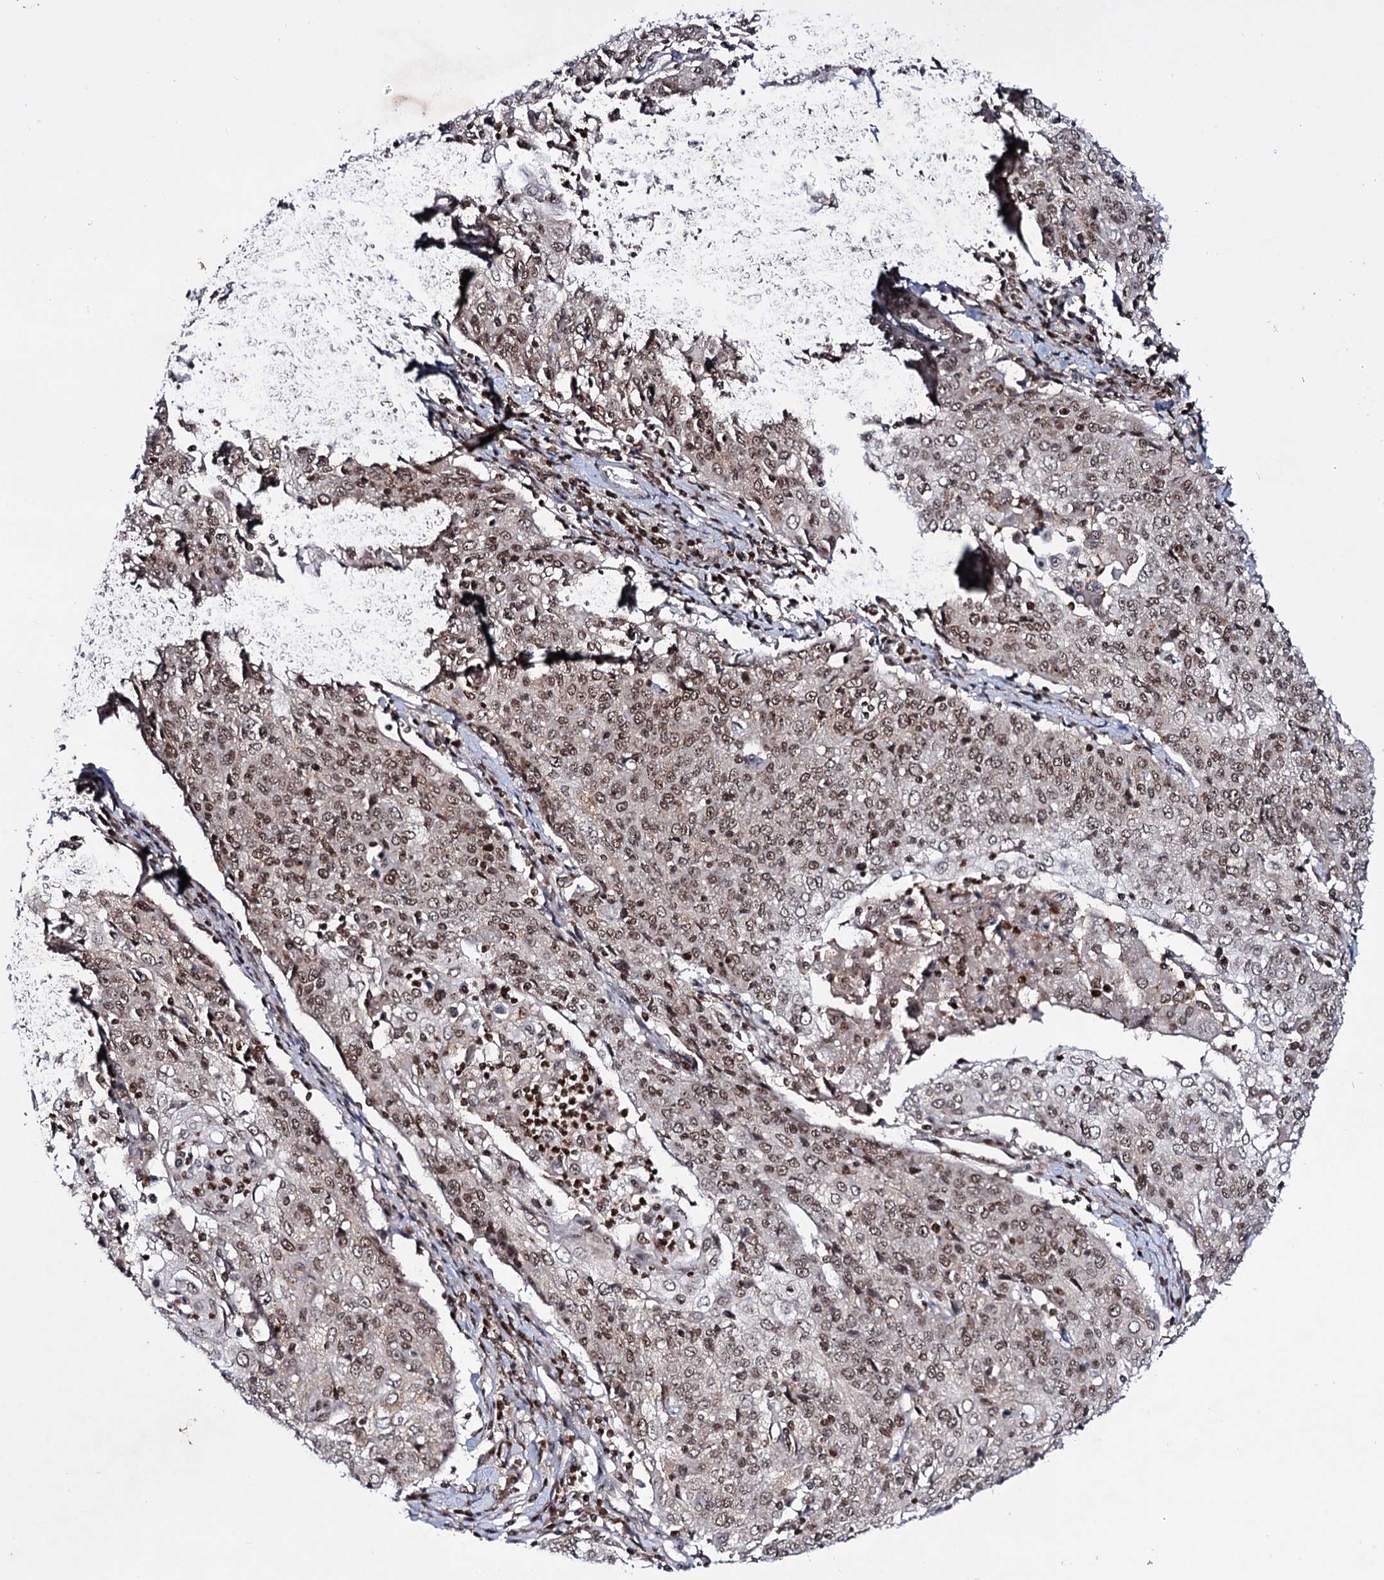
{"staining": {"intensity": "moderate", "quantity": ">75%", "location": "nuclear"}, "tissue": "cervical cancer", "cell_type": "Tumor cells", "image_type": "cancer", "snomed": [{"axis": "morphology", "description": "Squamous cell carcinoma, NOS"}, {"axis": "topography", "description": "Cervix"}], "caption": "Immunohistochemistry (IHC) image of neoplastic tissue: cervical squamous cell carcinoma stained using immunohistochemistry (IHC) shows medium levels of moderate protein expression localized specifically in the nuclear of tumor cells, appearing as a nuclear brown color.", "gene": "SMCHD1", "patient": {"sex": "female", "age": 48}}